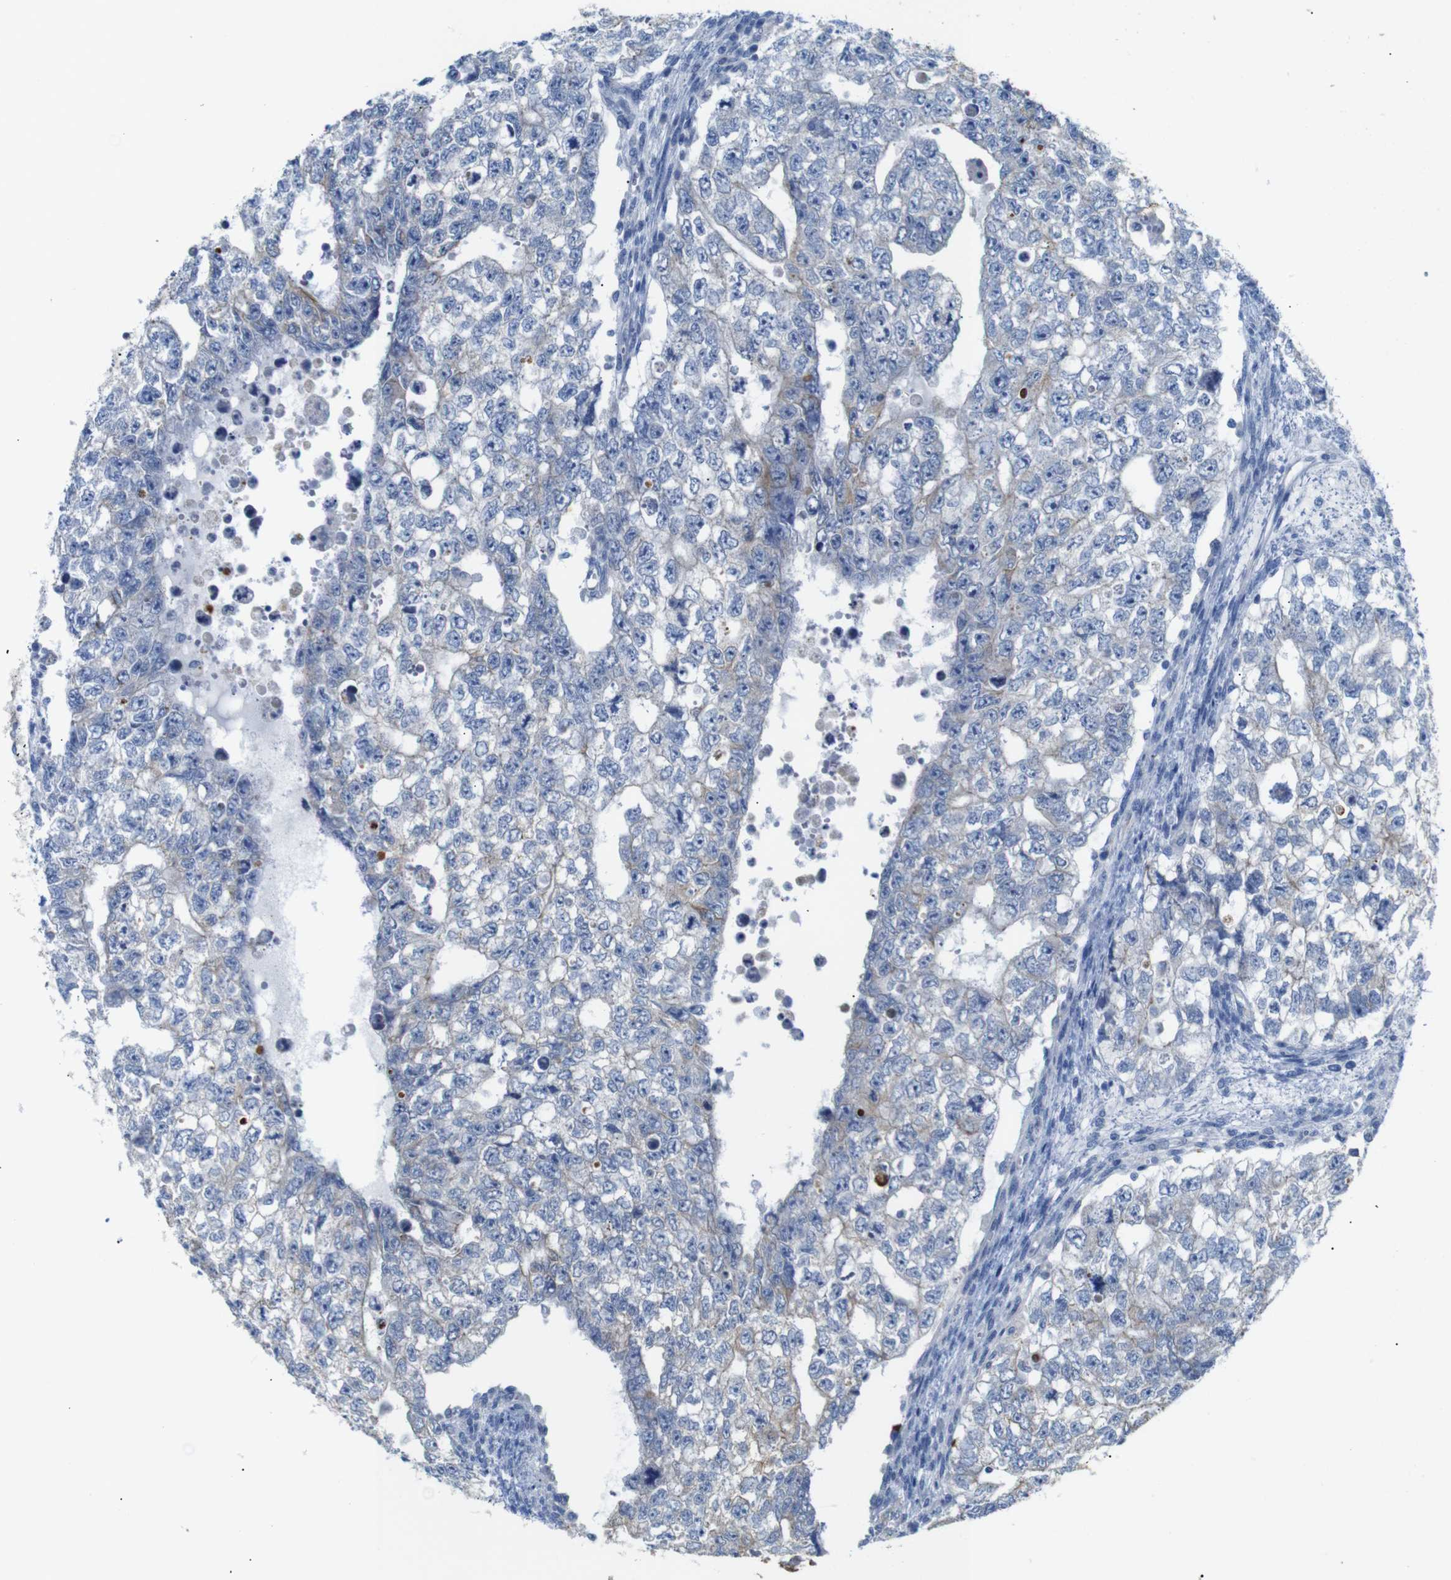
{"staining": {"intensity": "weak", "quantity": "<25%", "location": "cytoplasmic/membranous"}, "tissue": "testis cancer", "cell_type": "Tumor cells", "image_type": "cancer", "snomed": [{"axis": "morphology", "description": "Seminoma, NOS"}, {"axis": "morphology", "description": "Carcinoma, Embryonal, NOS"}, {"axis": "topography", "description": "Testis"}], "caption": "An IHC micrograph of testis cancer is shown. There is no staining in tumor cells of testis cancer.", "gene": "ALOX15", "patient": {"sex": "male", "age": 38}}